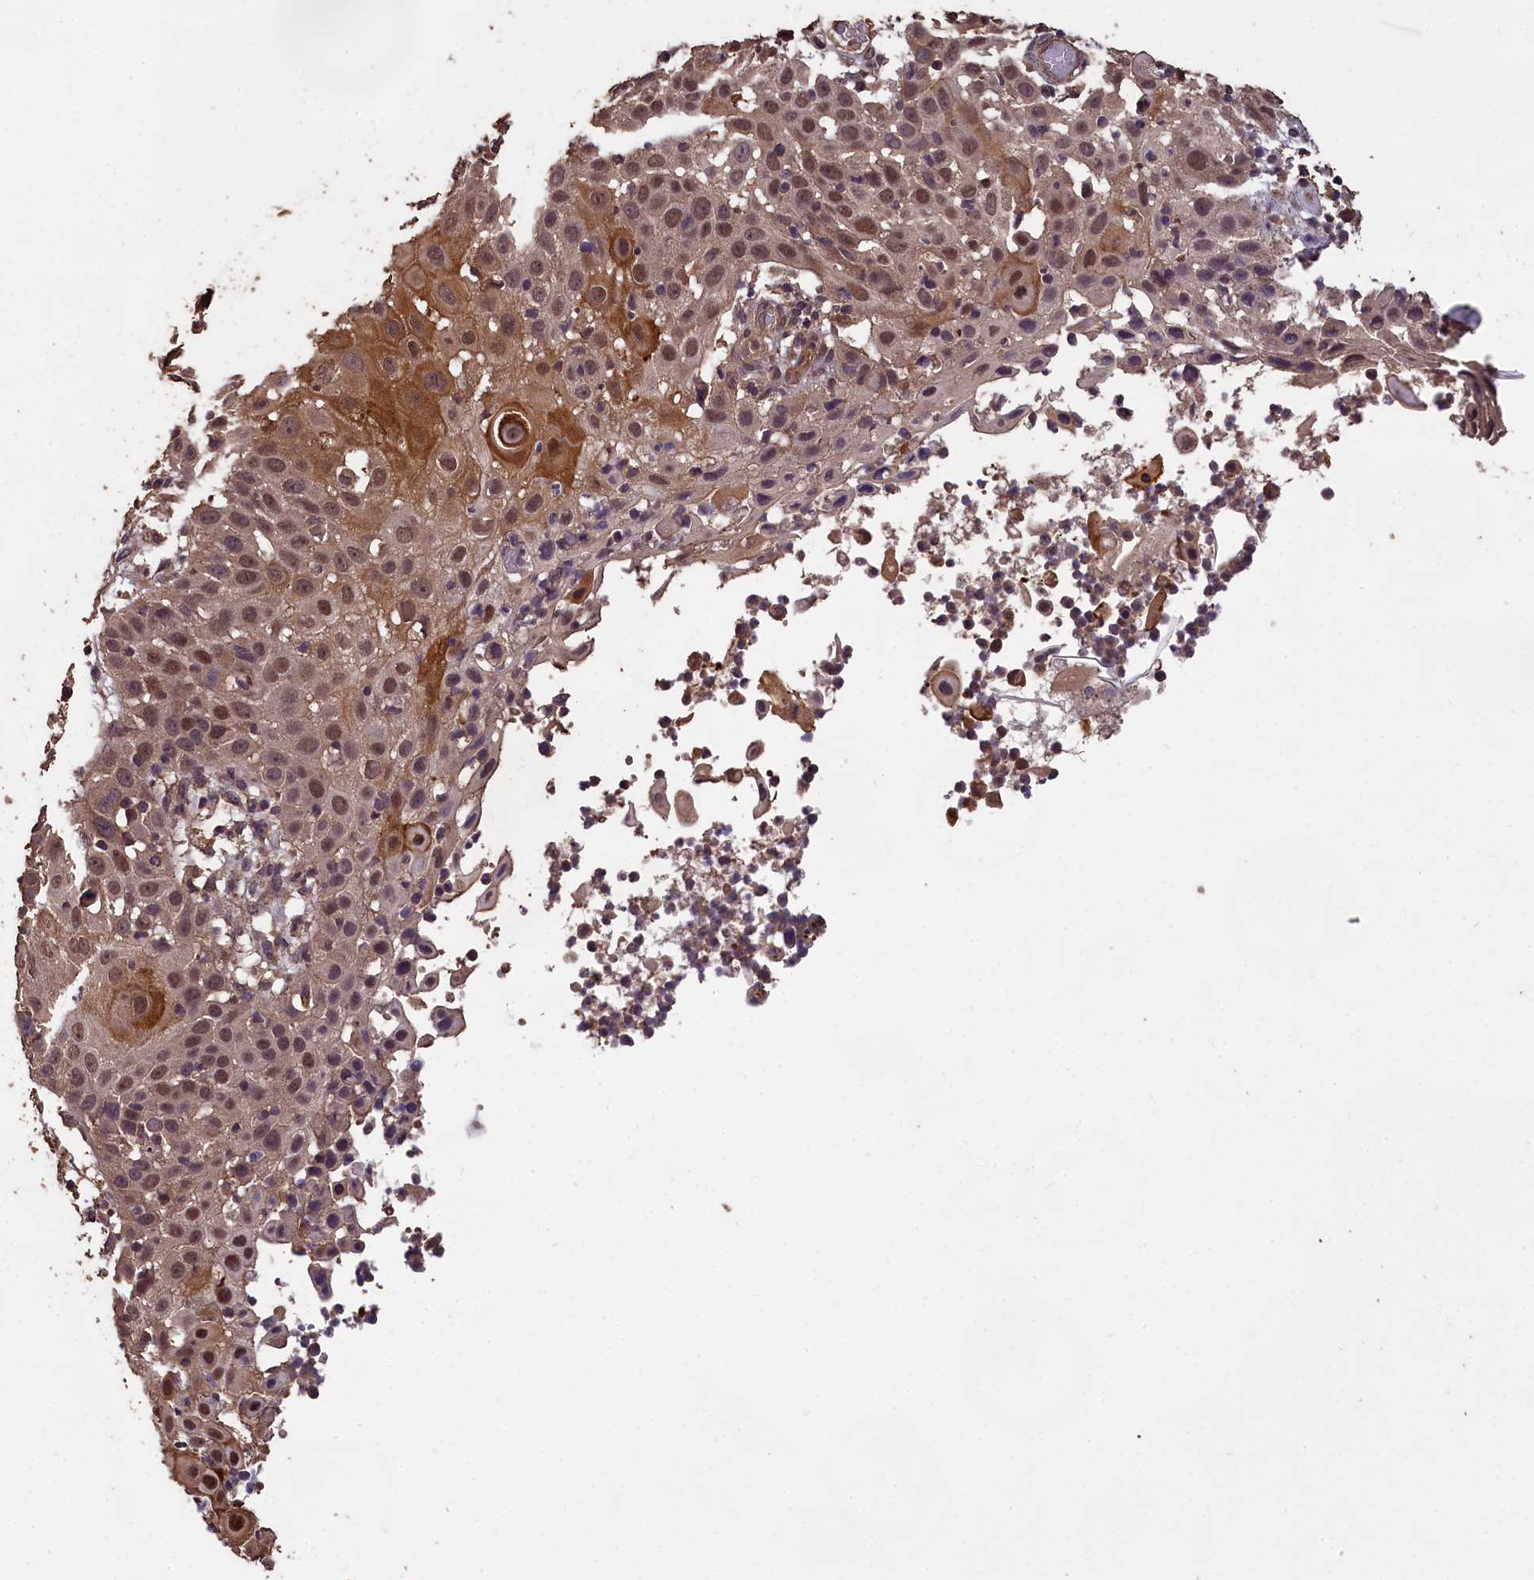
{"staining": {"intensity": "moderate", "quantity": "25%-75%", "location": "cytoplasmic/membranous,nuclear"}, "tissue": "skin cancer", "cell_type": "Tumor cells", "image_type": "cancer", "snomed": [{"axis": "morphology", "description": "Squamous cell carcinoma, NOS"}, {"axis": "topography", "description": "Skin"}], "caption": "High-power microscopy captured an IHC histopathology image of skin cancer (squamous cell carcinoma), revealing moderate cytoplasmic/membranous and nuclear positivity in approximately 25%-75% of tumor cells. The staining was performed using DAB to visualize the protein expression in brown, while the nuclei were stained in blue with hematoxylin (Magnification: 20x).", "gene": "CHD9", "patient": {"sex": "female", "age": 44}}